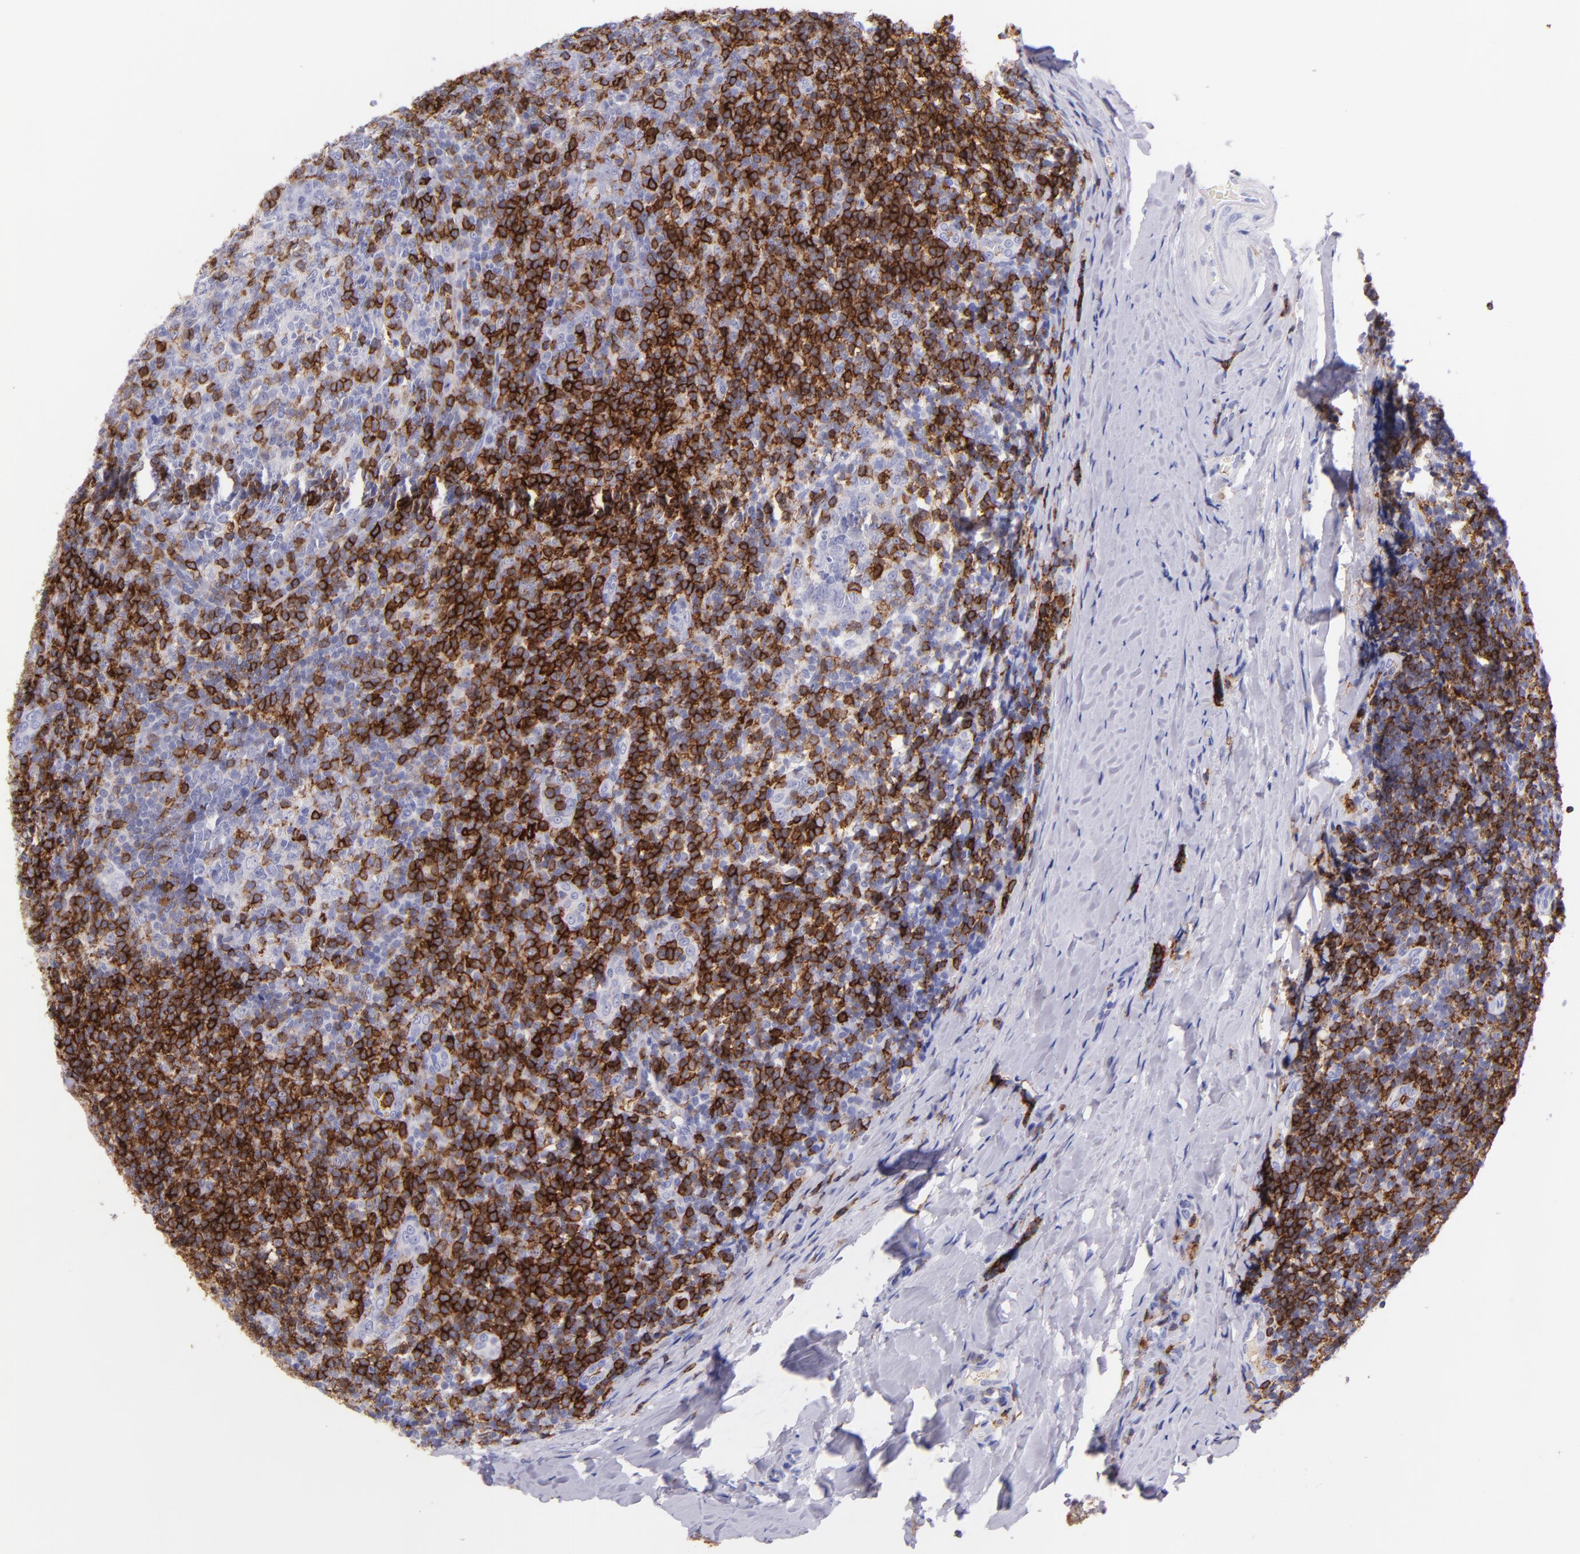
{"staining": {"intensity": "strong", "quantity": "<25%", "location": "cytoplasmic/membranous"}, "tissue": "tonsil", "cell_type": "Germinal center cells", "image_type": "normal", "snomed": [{"axis": "morphology", "description": "Normal tissue, NOS"}, {"axis": "topography", "description": "Tonsil"}], "caption": "IHC micrograph of benign tonsil: human tonsil stained using IHC reveals medium levels of strong protein expression localized specifically in the cytoplasmic/membranous of germinal center cells, appearing as a cytoplasmic/membranous brown color.", "gene": "SPN", "patient": {"sex": "male", "age": 31}}